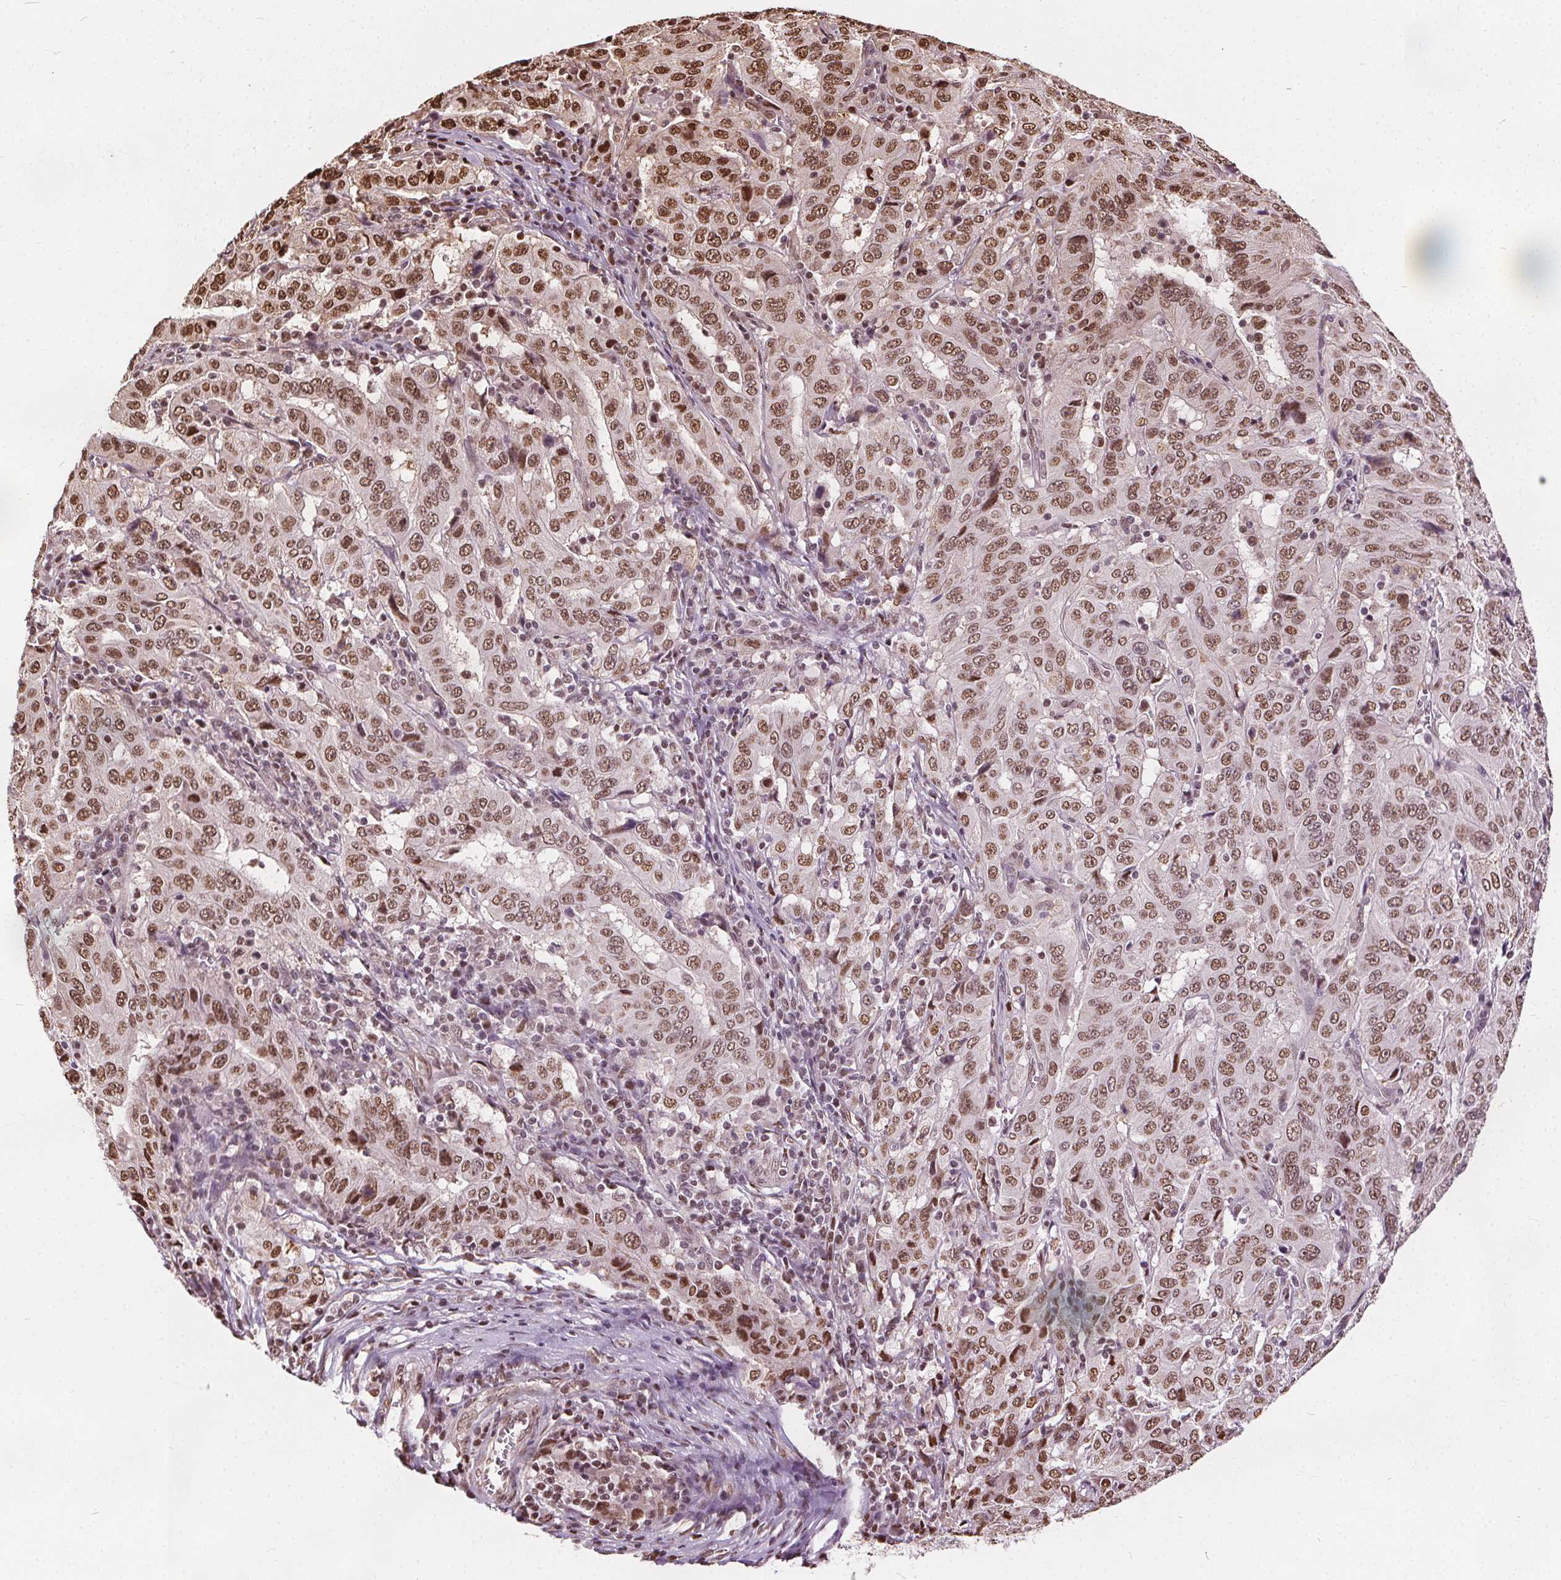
{"staining": {"intensity": "moderate", "quantity": ">75%", "location": "nuclear"}, "tissue": "pancreatic cancer", "cell_type": "Tumor cells", "image_type": "cancer", "snomed": [{"axis": "morphology", "description": "Adenocarcinoma, NOS"}, {"axis": "topography", "description": "Pancreas"}], "caption": "An immunohistochemistry (IHC) micrograph of neoplastic tissue is shown. Protein staining in brown highlights moderate nuclear positivity in pancreatic cancer within tumor cells.", "gene": "ISLR2", "patient": {"sex": "male", "age": 63}}